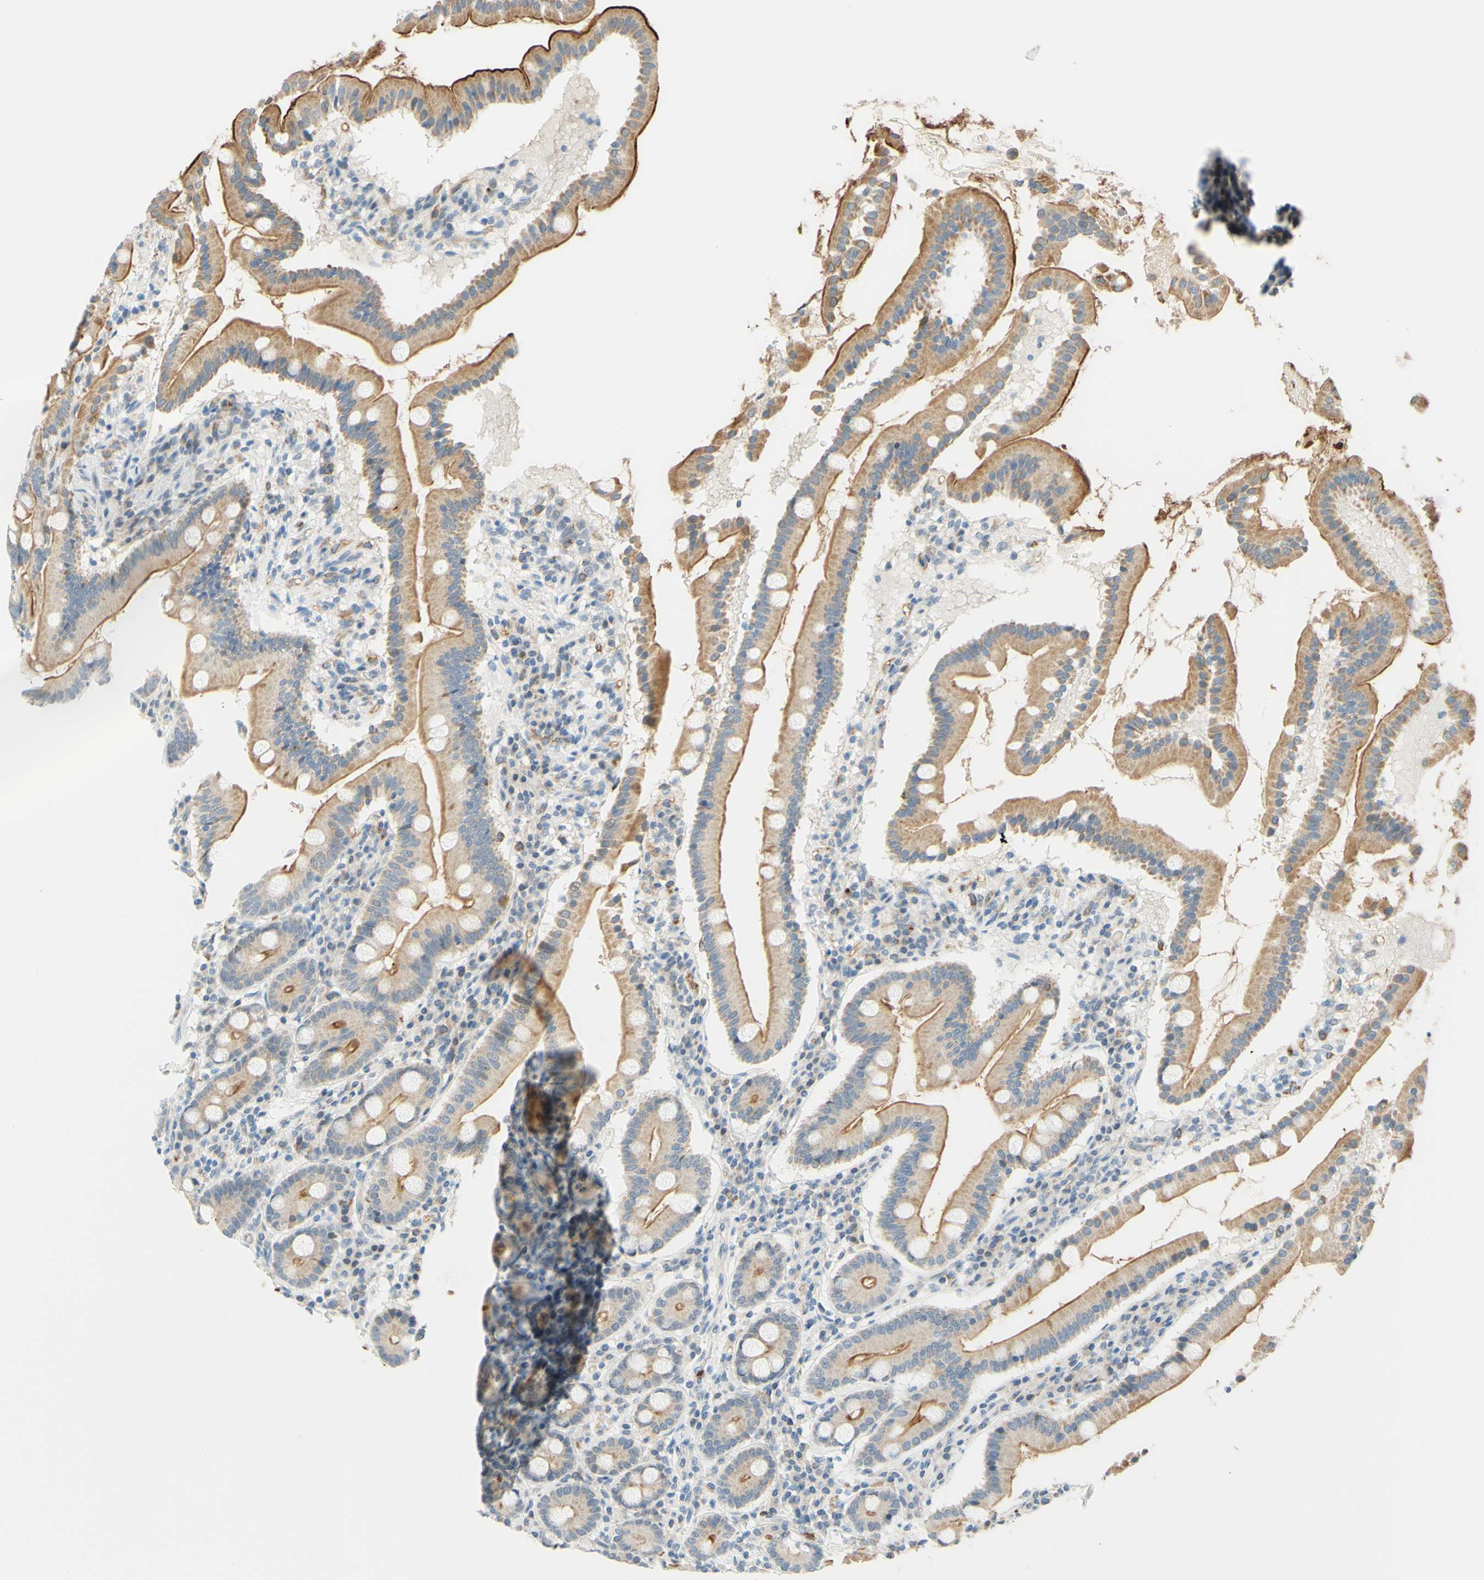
{"staining": {"intensity": "weak", "quantity": ">75%", "location": "cytoplasmic/membranous"}, "tissue": "duodenum", "cell_type": "Glandular cells", "image_type": "normal", "snomed": [{"axis": "morphology", "description": "Normal tissue, NOS"}, {"axis": "topography", "description": "Duodenum"}], "caption": "Brown immunohistochemical staining in benign duodenum demonstrates weak cytoplasmic/membranous expression in about >75% of glandular cells. The protein is stained brown, and the nuclei are stained in blue (DAB IHC with brightfield microscopy, high magnification).", "gene": "TREM2", "patient": {"sex": "male", "age": 50}}